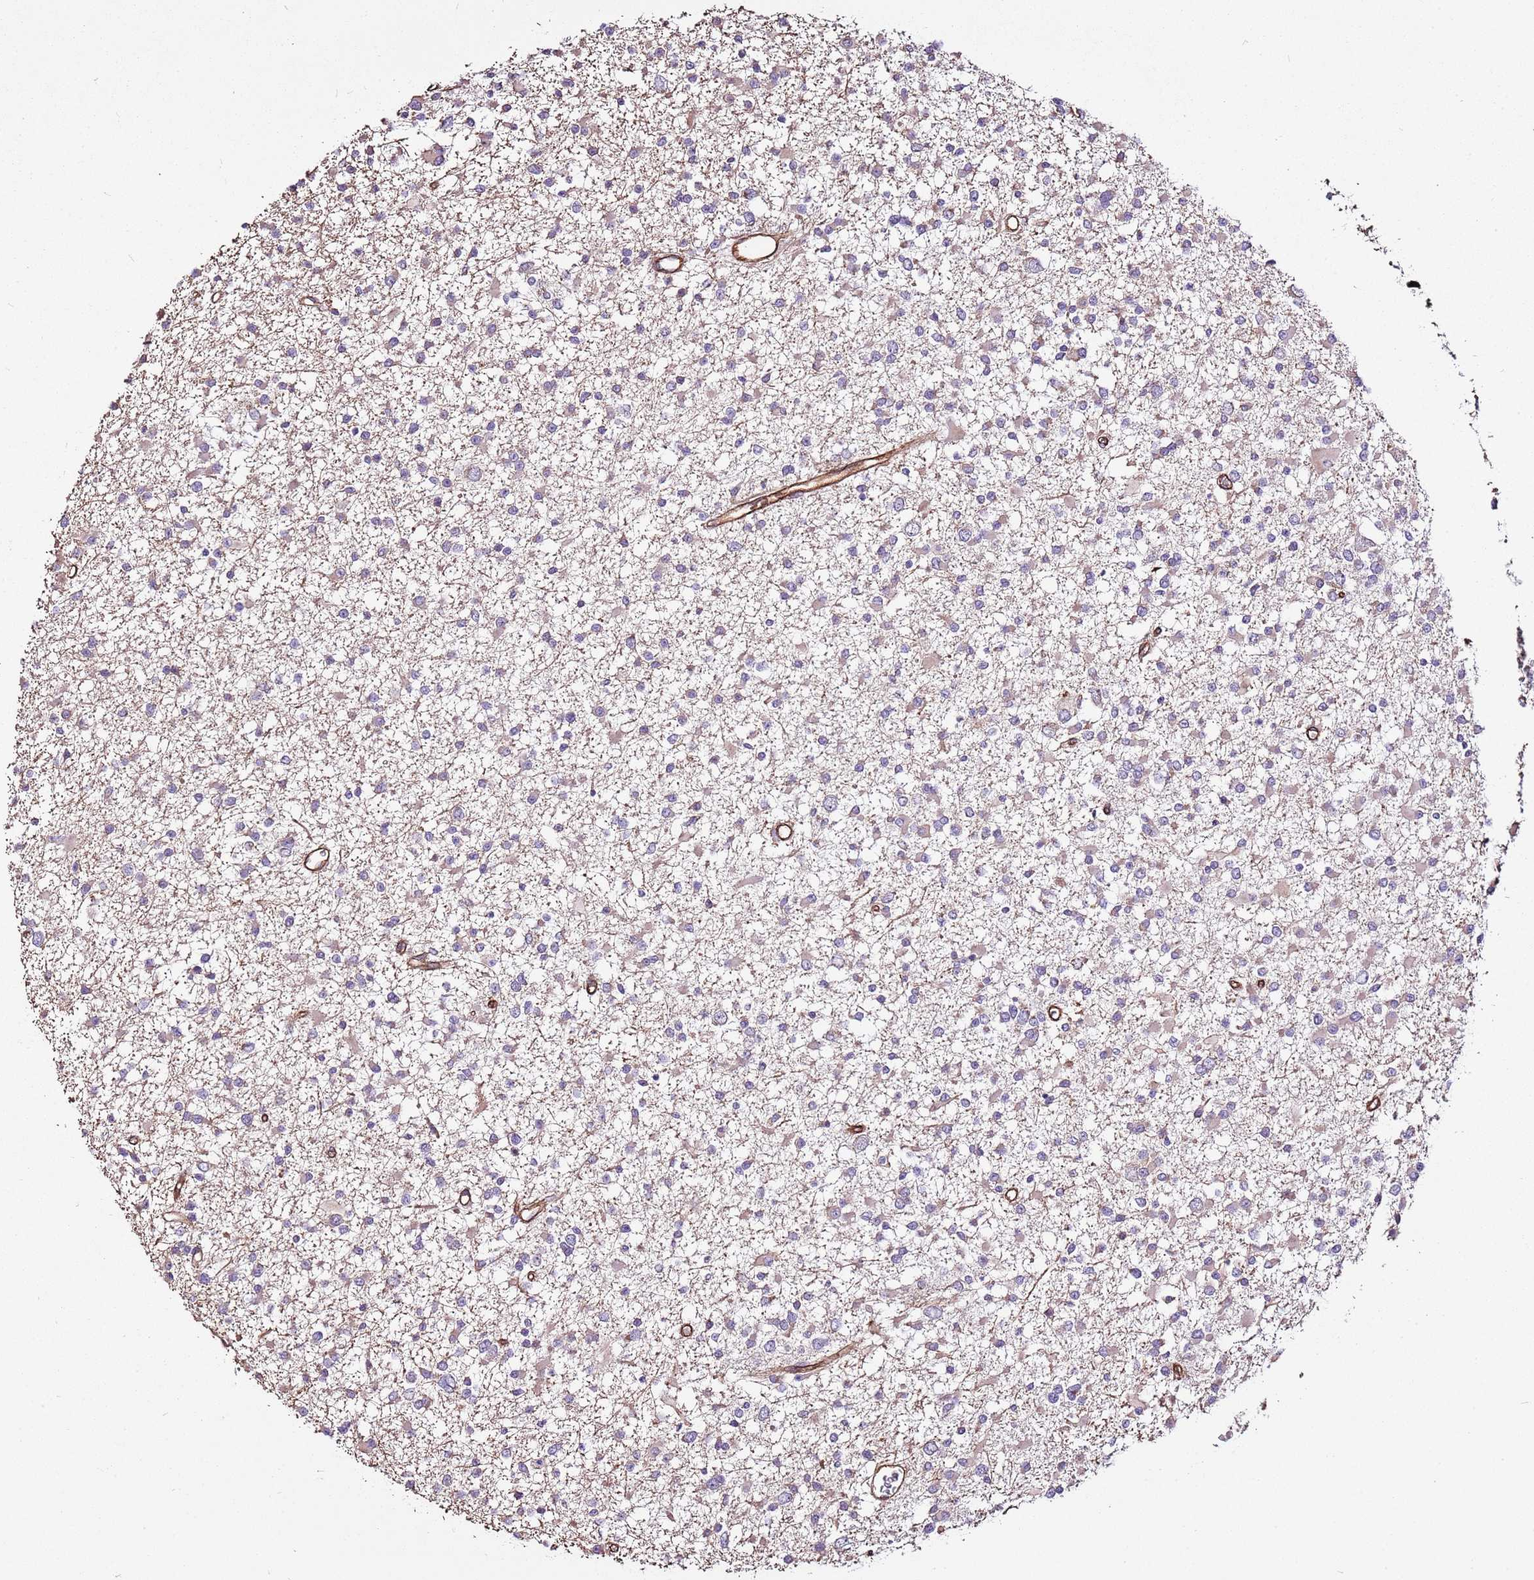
{"staining": {"intensity": "weak", "quantity": "25%-75%", "location": "cytoplasmic/membranous"}, "tissue": "glioma", "cell_type": "Tumor cells", "image_type": "cancer", "snomed": [{"axis": "morphology", "description": "Glioma, malignant, Low grade"}, {"axis": "topography", "description": "Brain"}], "caption": "Immunohistochemistry (IHC) histopathology image of low-grade glioma (malignant) stained for a protein (brown), which exhibits low levels of weak cytoplasmic/membranous staining in approximately 25%-75% of tumor cells.", "gene": "ZNF827", "patient": {"sex": "female", "age": 22}}